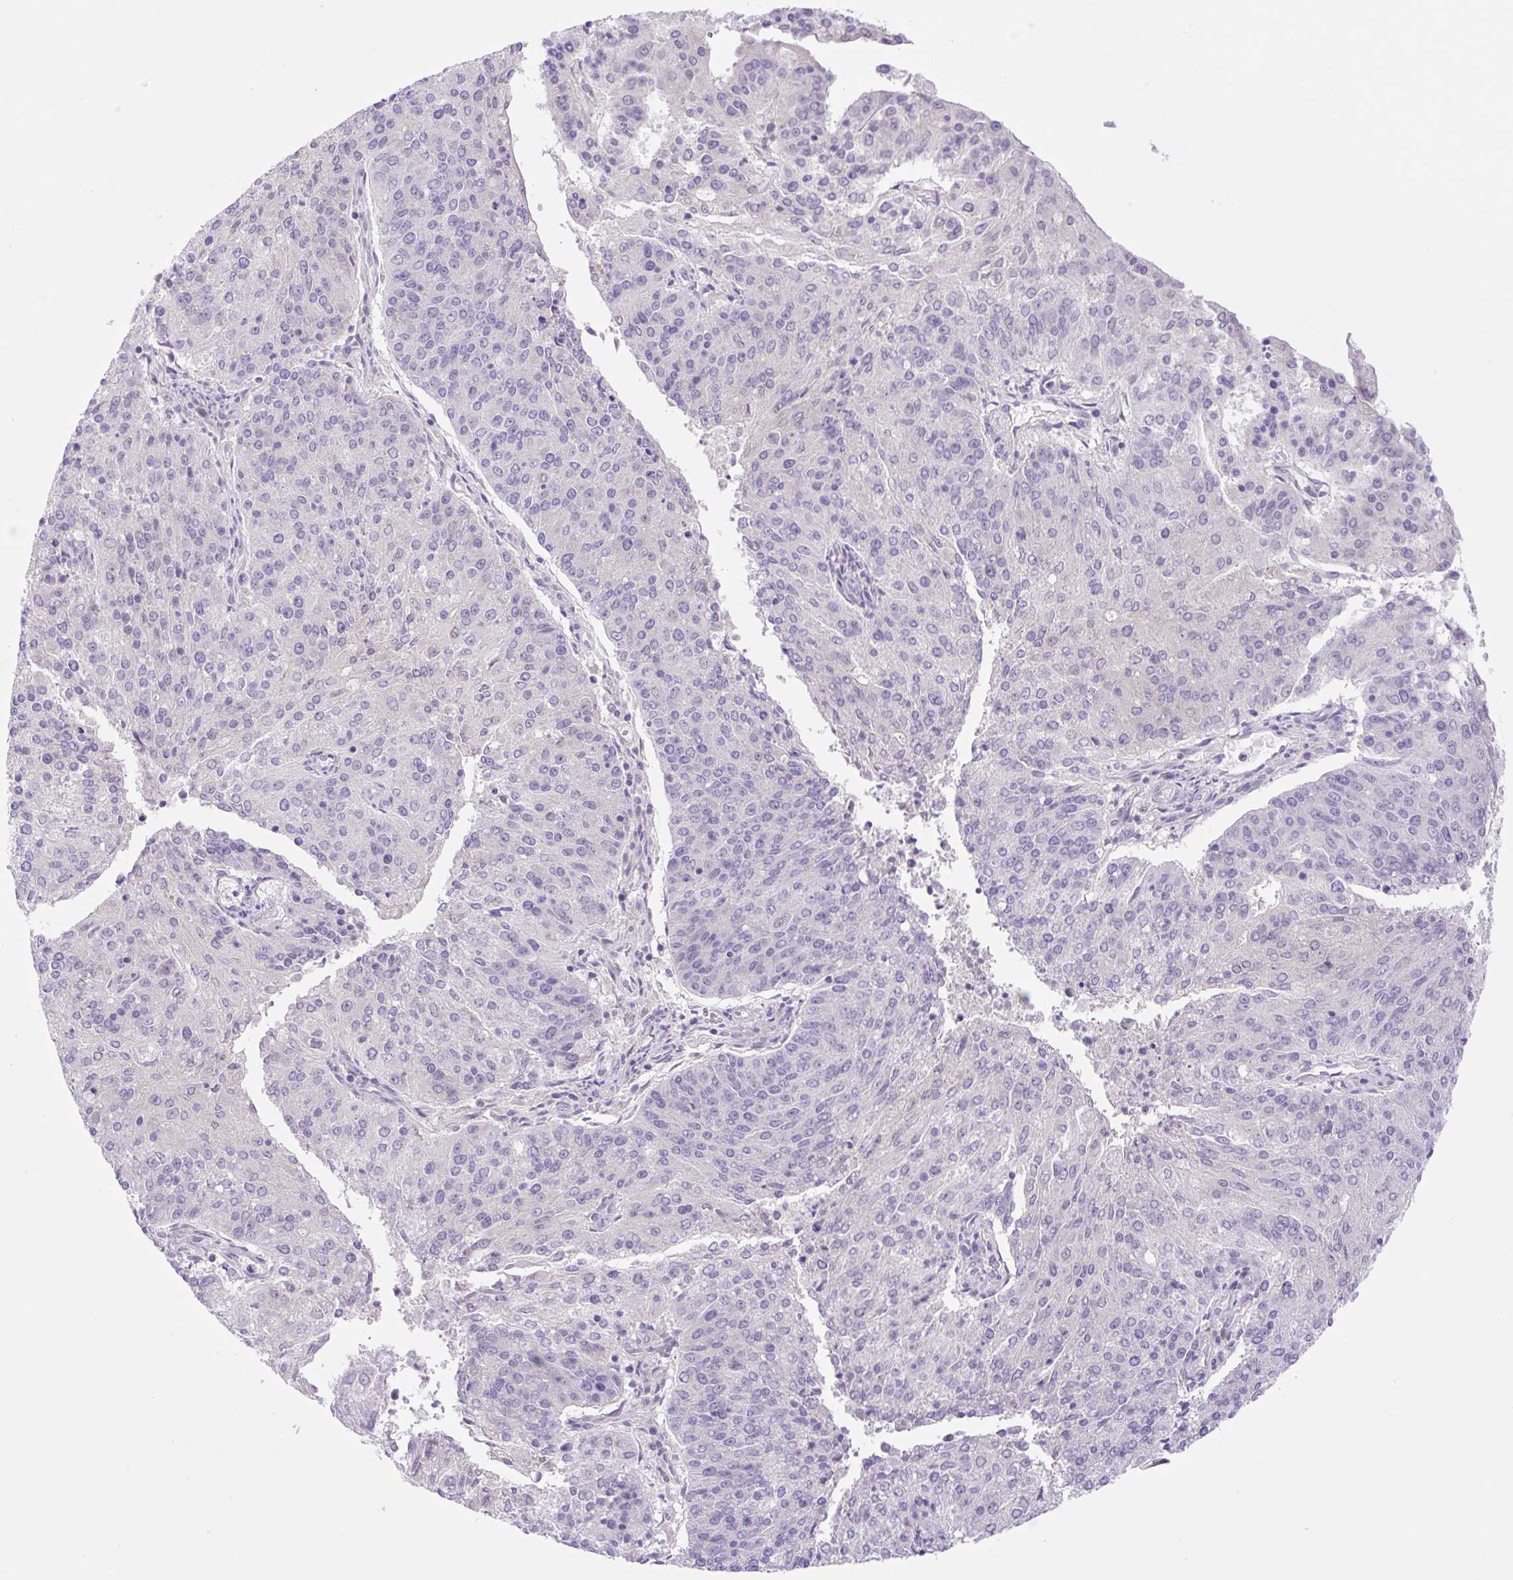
{"staining": {"intensity": "negative", "quantity": "none", "location": "none"}, "tissue": "endometrial cancer", "cell_type": "Tumor cells", "image_type": "cancer", "snomed": [{"axis": "morphology", "description": "Adenocarcinoma, NOS"}, {"axis": "topography", "description": "Endometrium"}], "caption": "IHC image of human endometrial cancer stained for a protein (brown), which displays no expression in tumor cells.", "gene": "CAMK2B", "patient": {"sex": "female", "age": 82}}